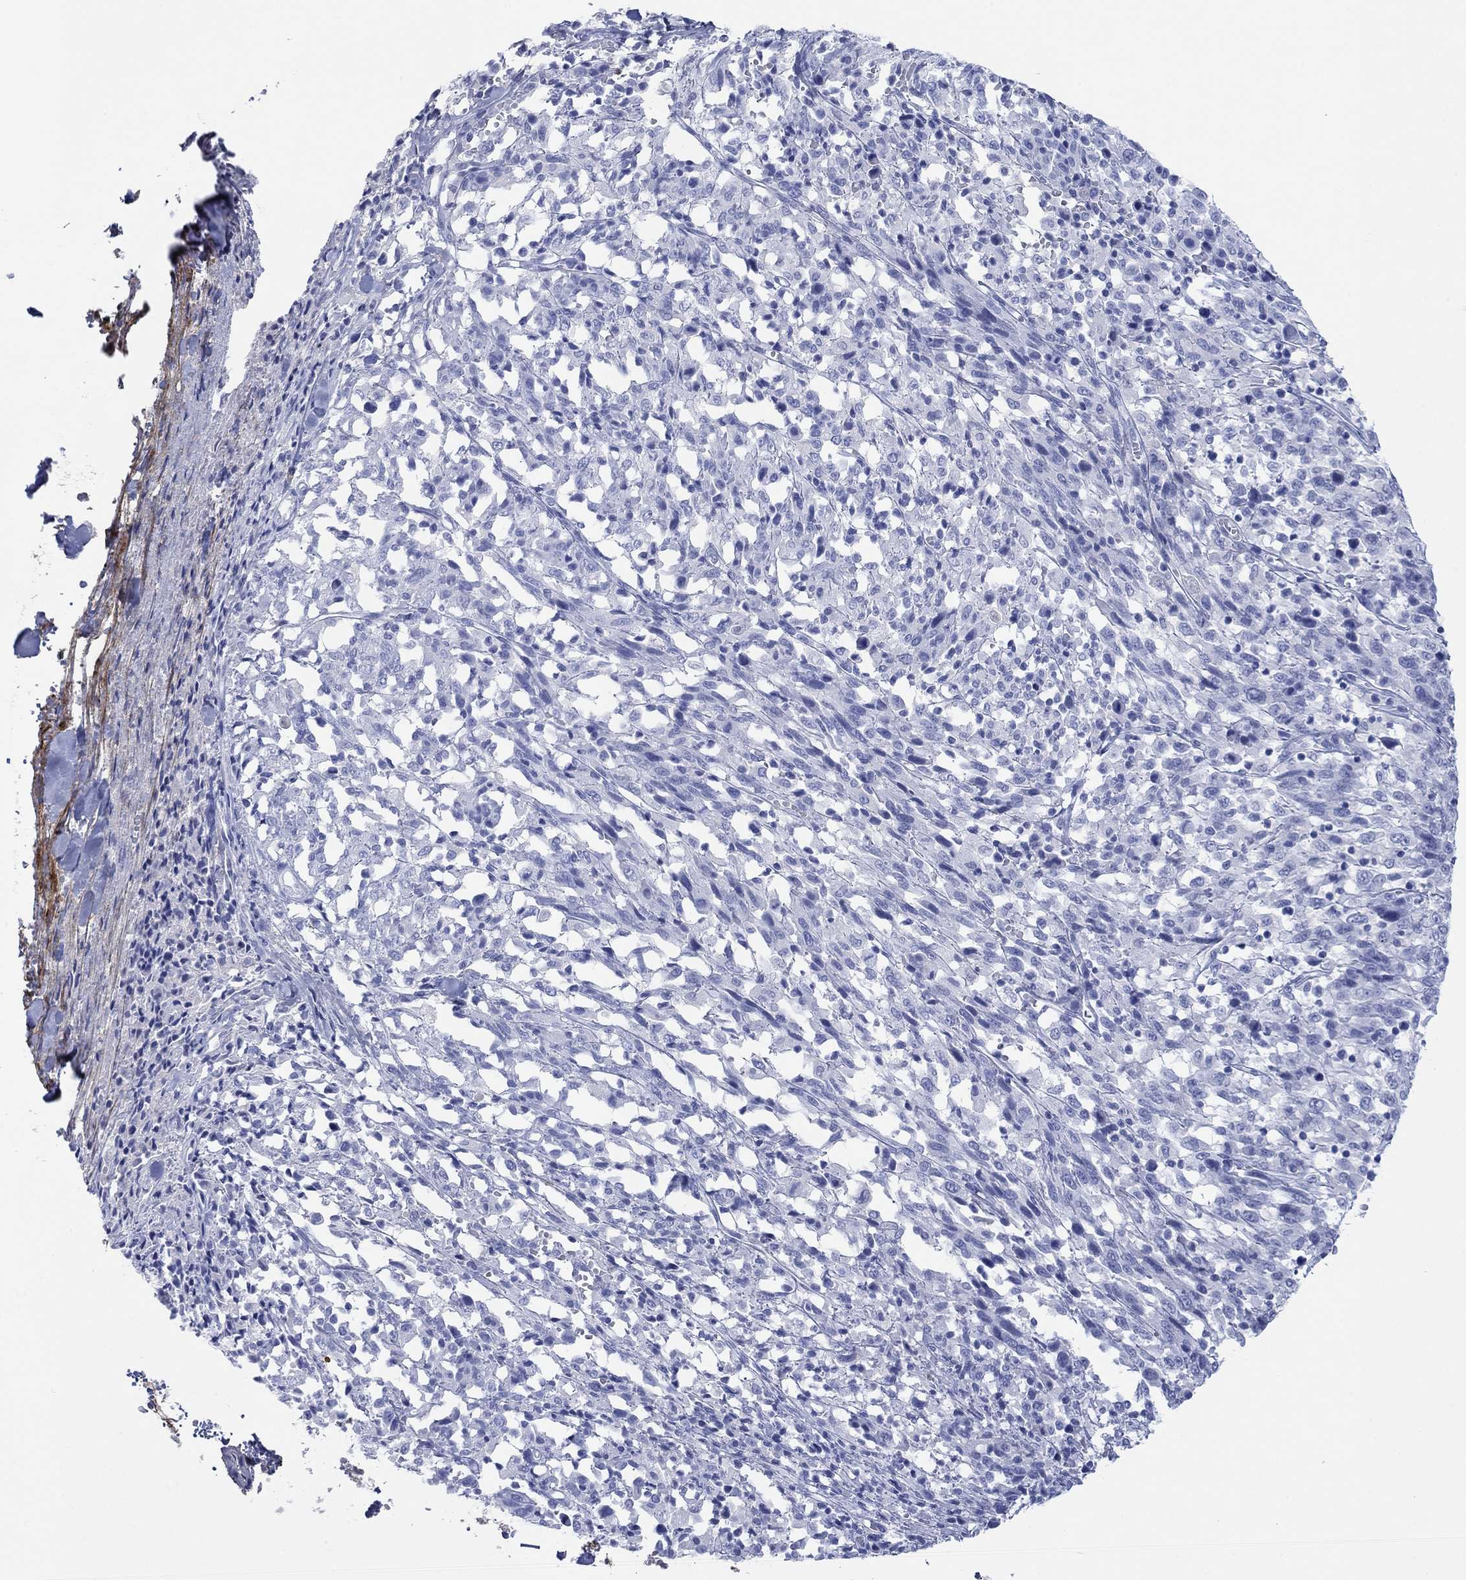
{"staining": {"intensity": "negative", "quantity": "none", "location": "none"}, "tissue": "melanoma", "cell_type": "Tumor cells", "image_type": "cancer", "snomed": [{"axis": "morphology", "description": "Malignant melanoma, NOS"}, {"axis": "topography", "description": "Skin"}], "caption": "There is no significant staining in tumor cells of melanoma.", "gene": "PDYN", "patient": {"sex": "female", "age": 91}}